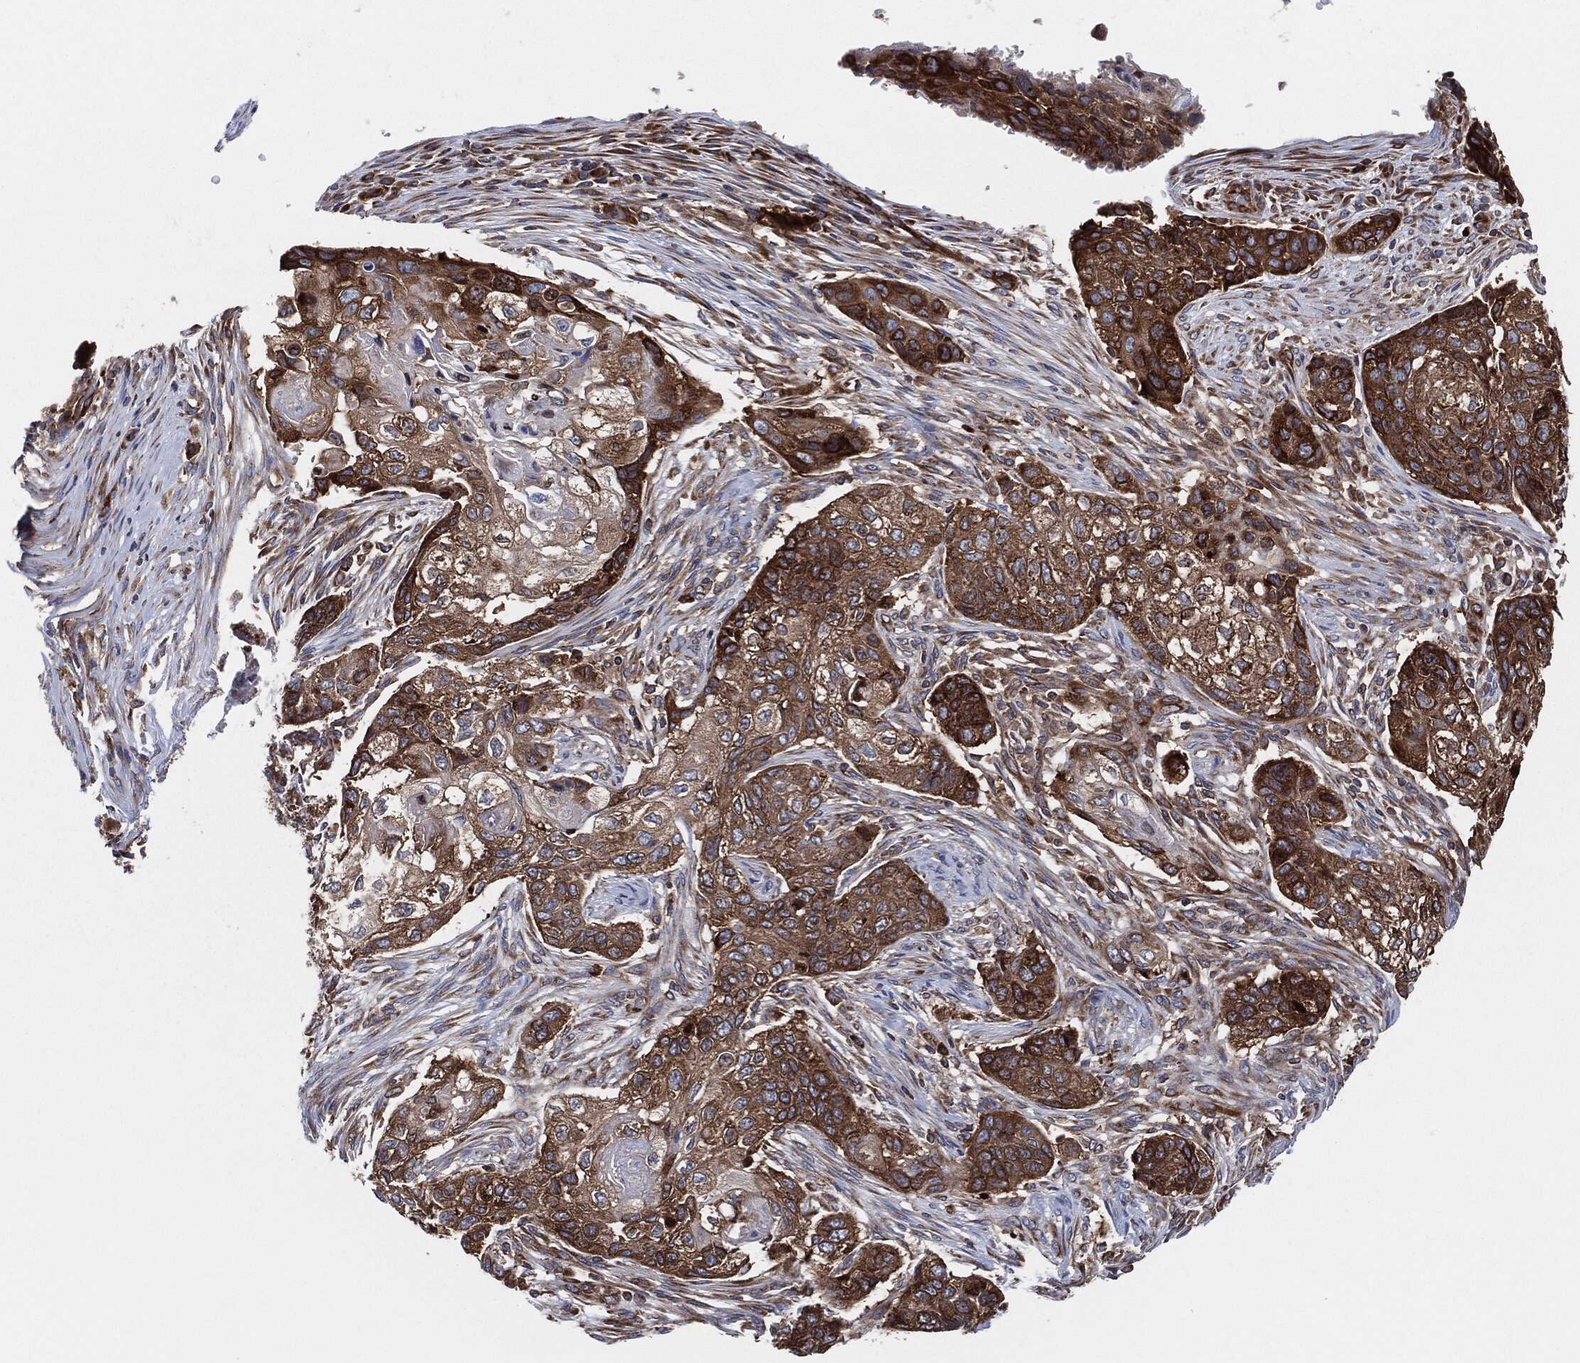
{"staining": {"intensity": "strong", "quantity": ">75%", "location": "cytoplasmic/membranous"}, "tissue": "lung cancer", "cell_type": "Tumor cells", "image_type": "cancer", "snomed": [{"axis": "morphology", "description": "Normal tissue, NOS"}, {"axis": "morphology", "description": "Squamous cell carcinoma, NOS"}, {"axis": "topography", "description": "Bronchus"}, {"axis": "topography", "description": "Lung"}], "caption": "Lung cancer (squamous cell carcinoma) stained with DAB (3,3'-diaminobenzidine) immunohistochemistry exhibits high levels of strong cytoplasmic/membranous staining in approximately >75% of tumor cells.", "gene": "EIF2S2", "patient": {"sex": "male", "age": 69}}